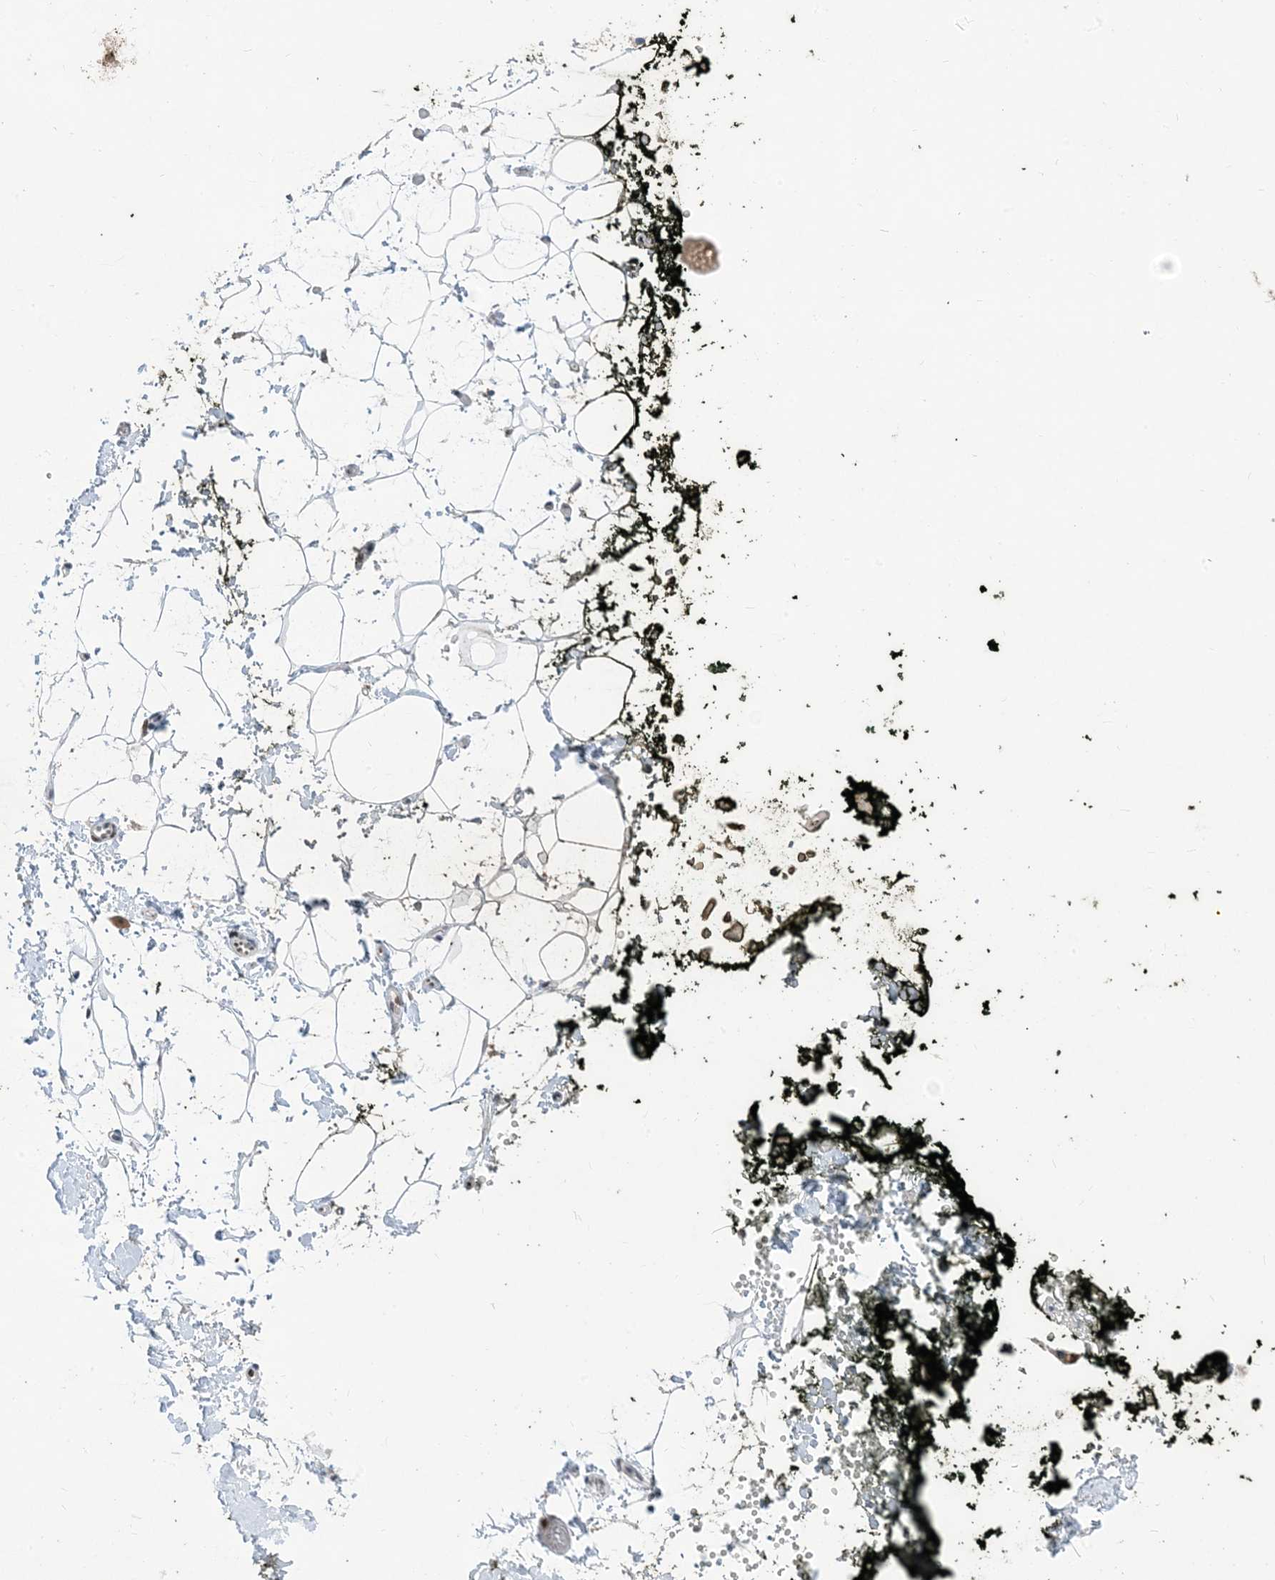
{"staining": {"intensity": "negative", "quantity": "none", "location": "none"}, "tissue": "adipose tissue", "cell_type": "Adipocytes", "image_type": "normal", "snomed": [{"axis": "morphology", "description": "Normal tissue, NOS"}, {"axis": "morphology", "description": "Adenocarcinoma, NOS"}, {"axis": "topography", "description": "Pancreas"}, {"axis": "topography", "description": "Peripheral nerve tissue"}], "caption": "DAB (3,3'-diaminobenzidine) immunohistochemical staining of normal adipose tissue displays no significant staining in adipocytes.", "gene": "SLC25A53", "patient": {"sex": "male", "age": 59}}